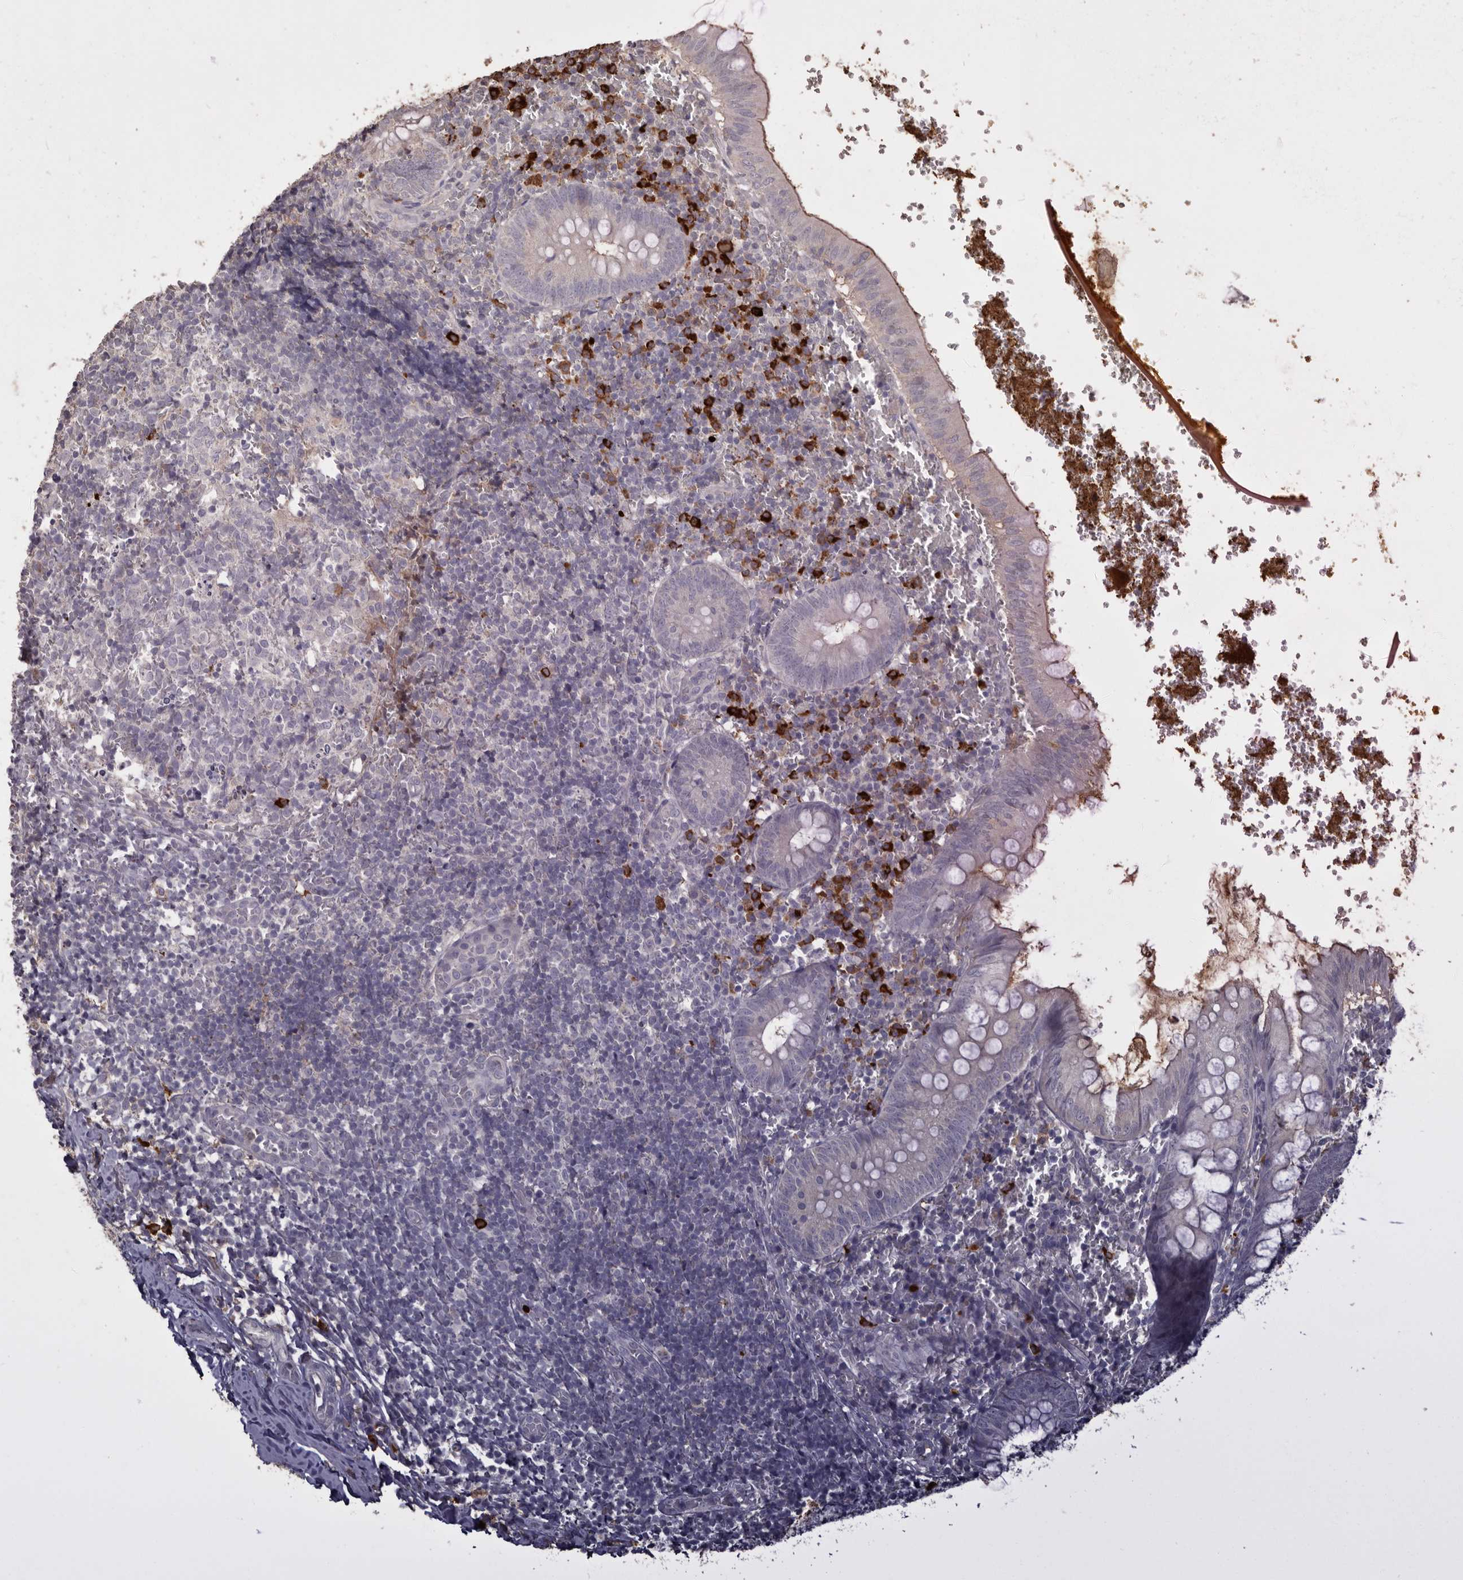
{"staining": {"intensity": "moderate", "quantity": "<25%", "location": "cytoplasmic/membranous"}, "tissue": "appendix", "cell_type": "Glandular cells", "image_type": "normal", "snomed": [{"axis": "morphology", "description": "Normal tissue, NOS"}, {"axis": "topography", "description": "Appendix"}], "caption": "Approximately <25% of glandular cells in benign human appendix exhibit moderate cytoplasmic/membranous protein staining as visualized by brown immunohistochemical staining.", "gene": "HCAR2", "patient": {"sex": "male", "age": 8}}